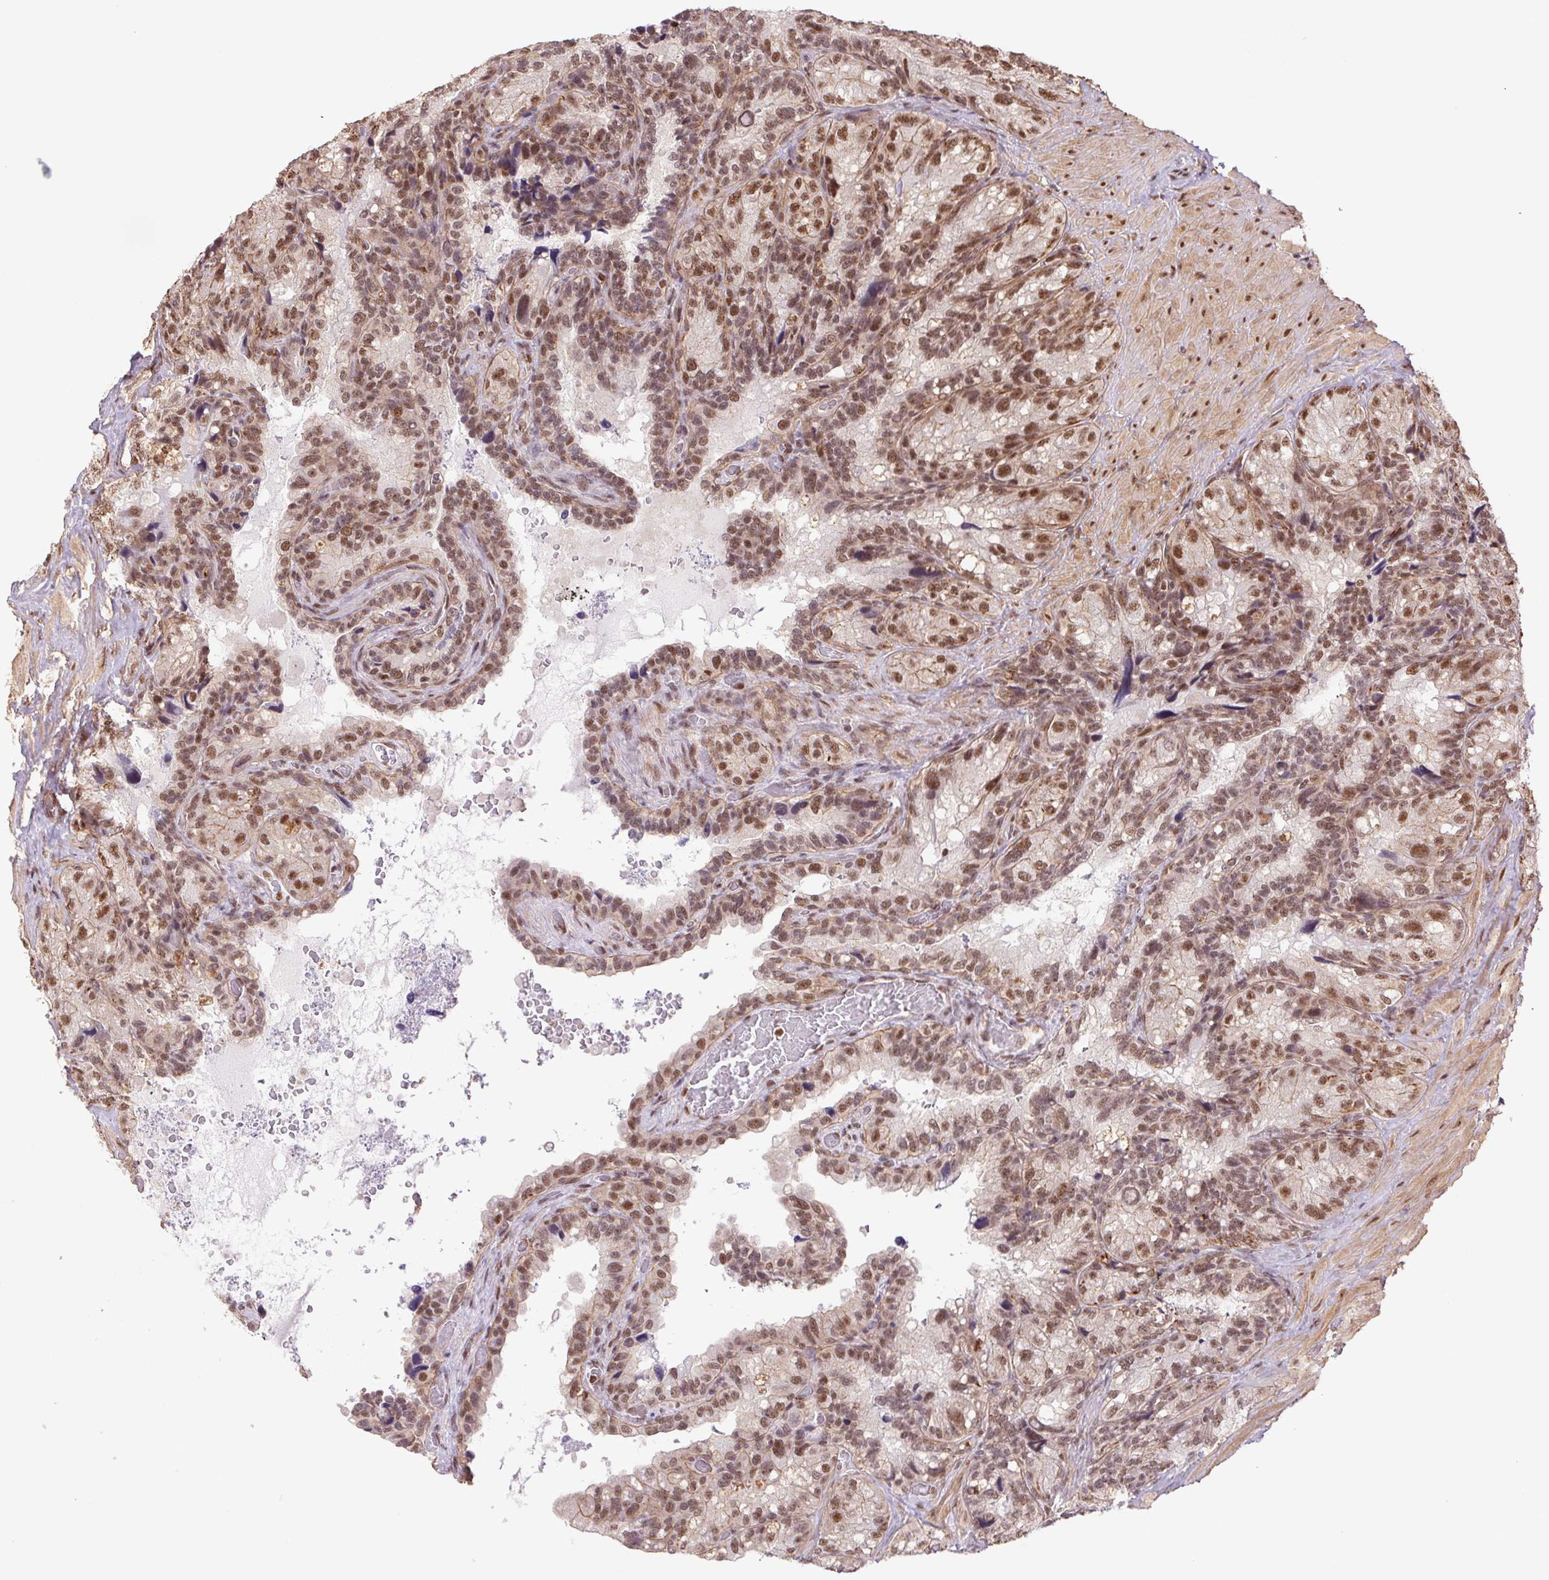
{"staining": {"intensity": "moderate", "quantity": ">75%", "location": "nuclear"}, "tissue": "seminal vesicle", "cell_type": "Glandular cells", "image_type": "normal", "snomed": [{"axis": "morphology", "description": "Normal tissue, NOS"}, {"axis": "topography", "description": "Seminal veicle"}], "caption": "Immunohistochemical staining of normal human seminal vesicle exhibits moderate nuclear protein expression in about >75% of glandular cells.", "gene": "CWC25", "patient": {"sex": "male", "age": 60}}